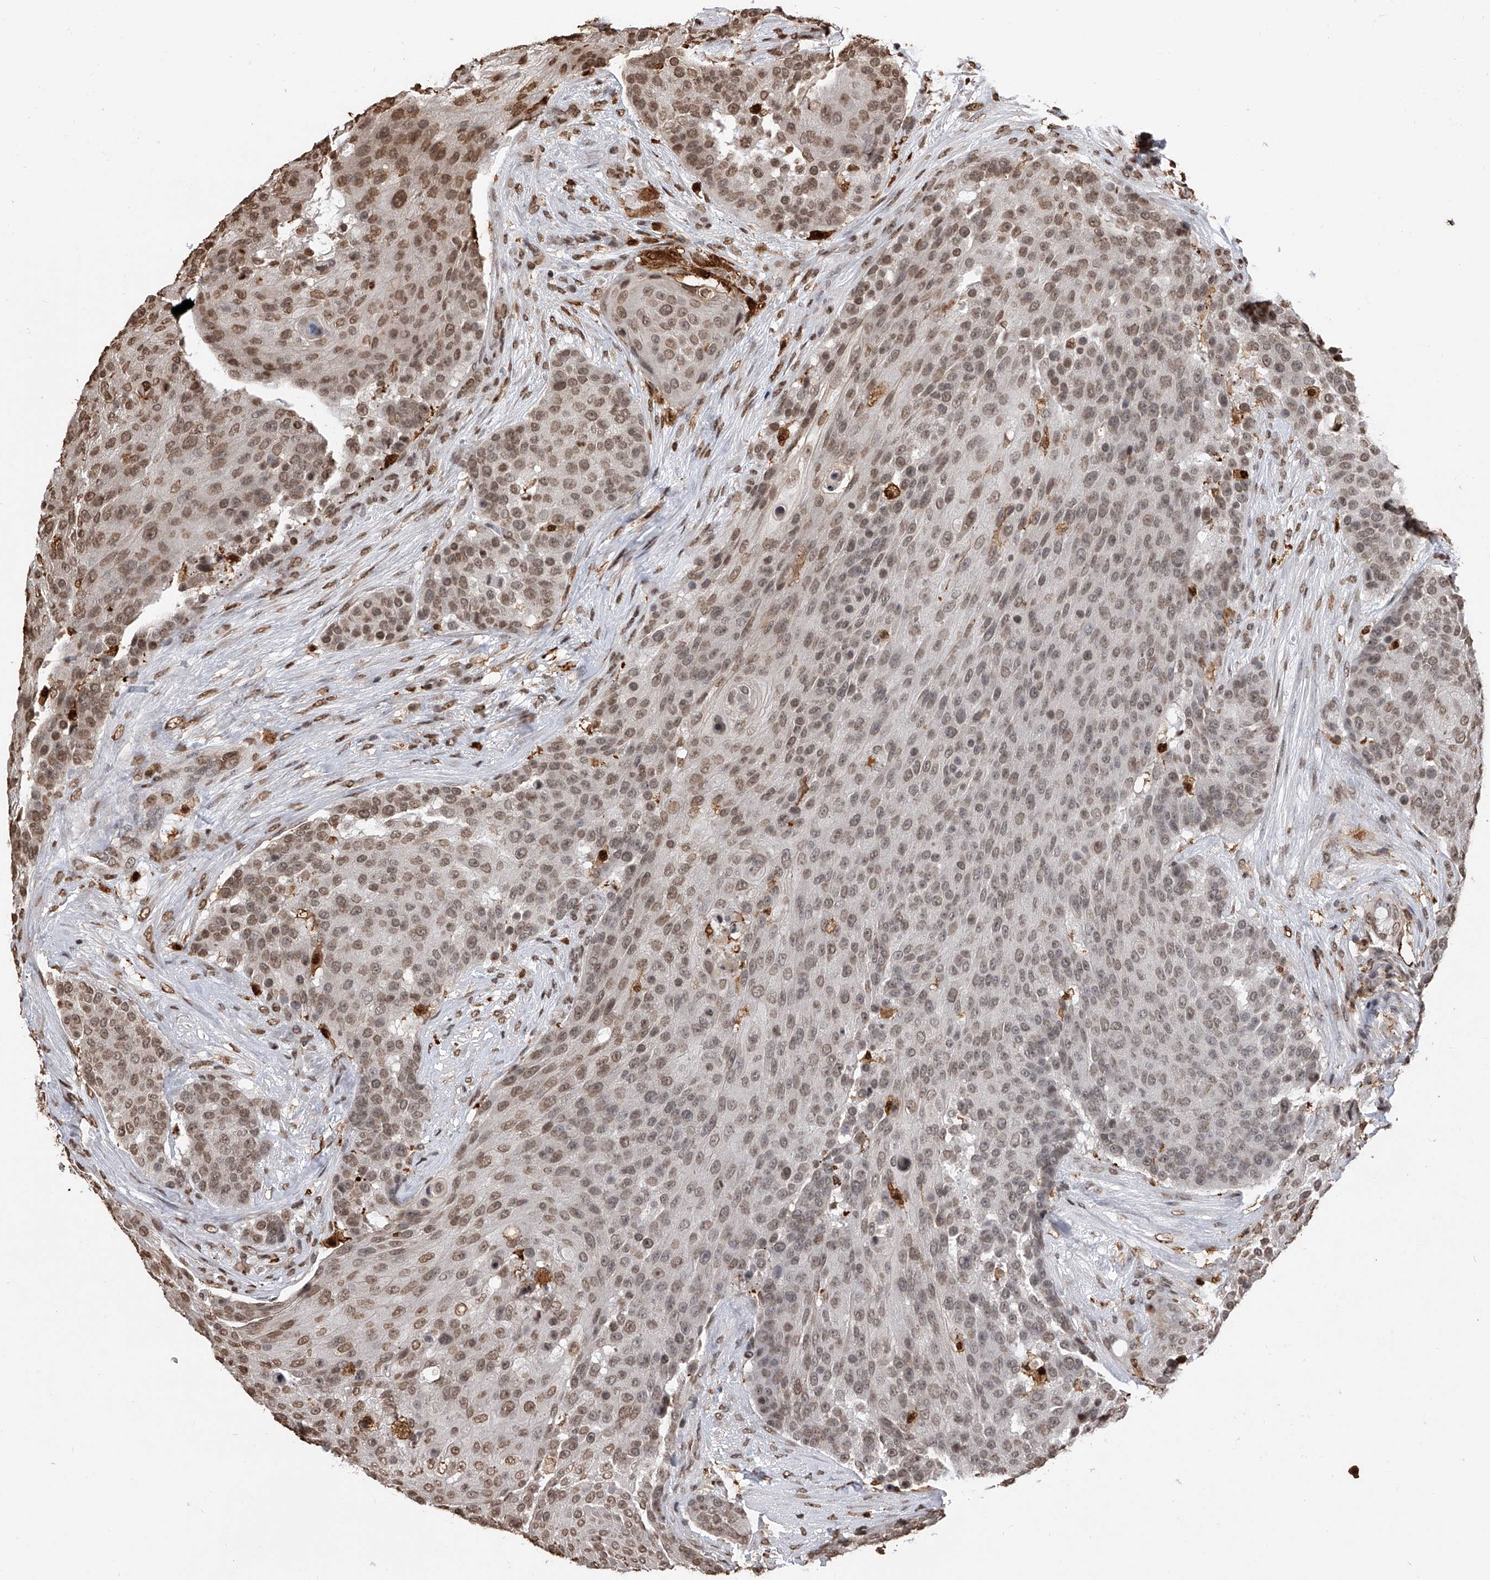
{"staining": {"intensity": "moderate", "quantity": "25%-75%", "location": "nuclear"}, "tissue": "urothelial cancer", "cell_type": "Tumor cells", "image_type": "cancer", "snomed": [{"axis": "morphology", "description": "Urothelial carcinoma, High grade"}, {"axis": "topography", "description": "Urinary bladder"}], "caption": "High-grade urothelial carcinoma stained with immunohistochemistry (IHC) shows moderate nuclear positivity in about 25%-75% of tumor cells.", "gene": "CFAP410", "patient": {"sex": "female", "age": 63}}